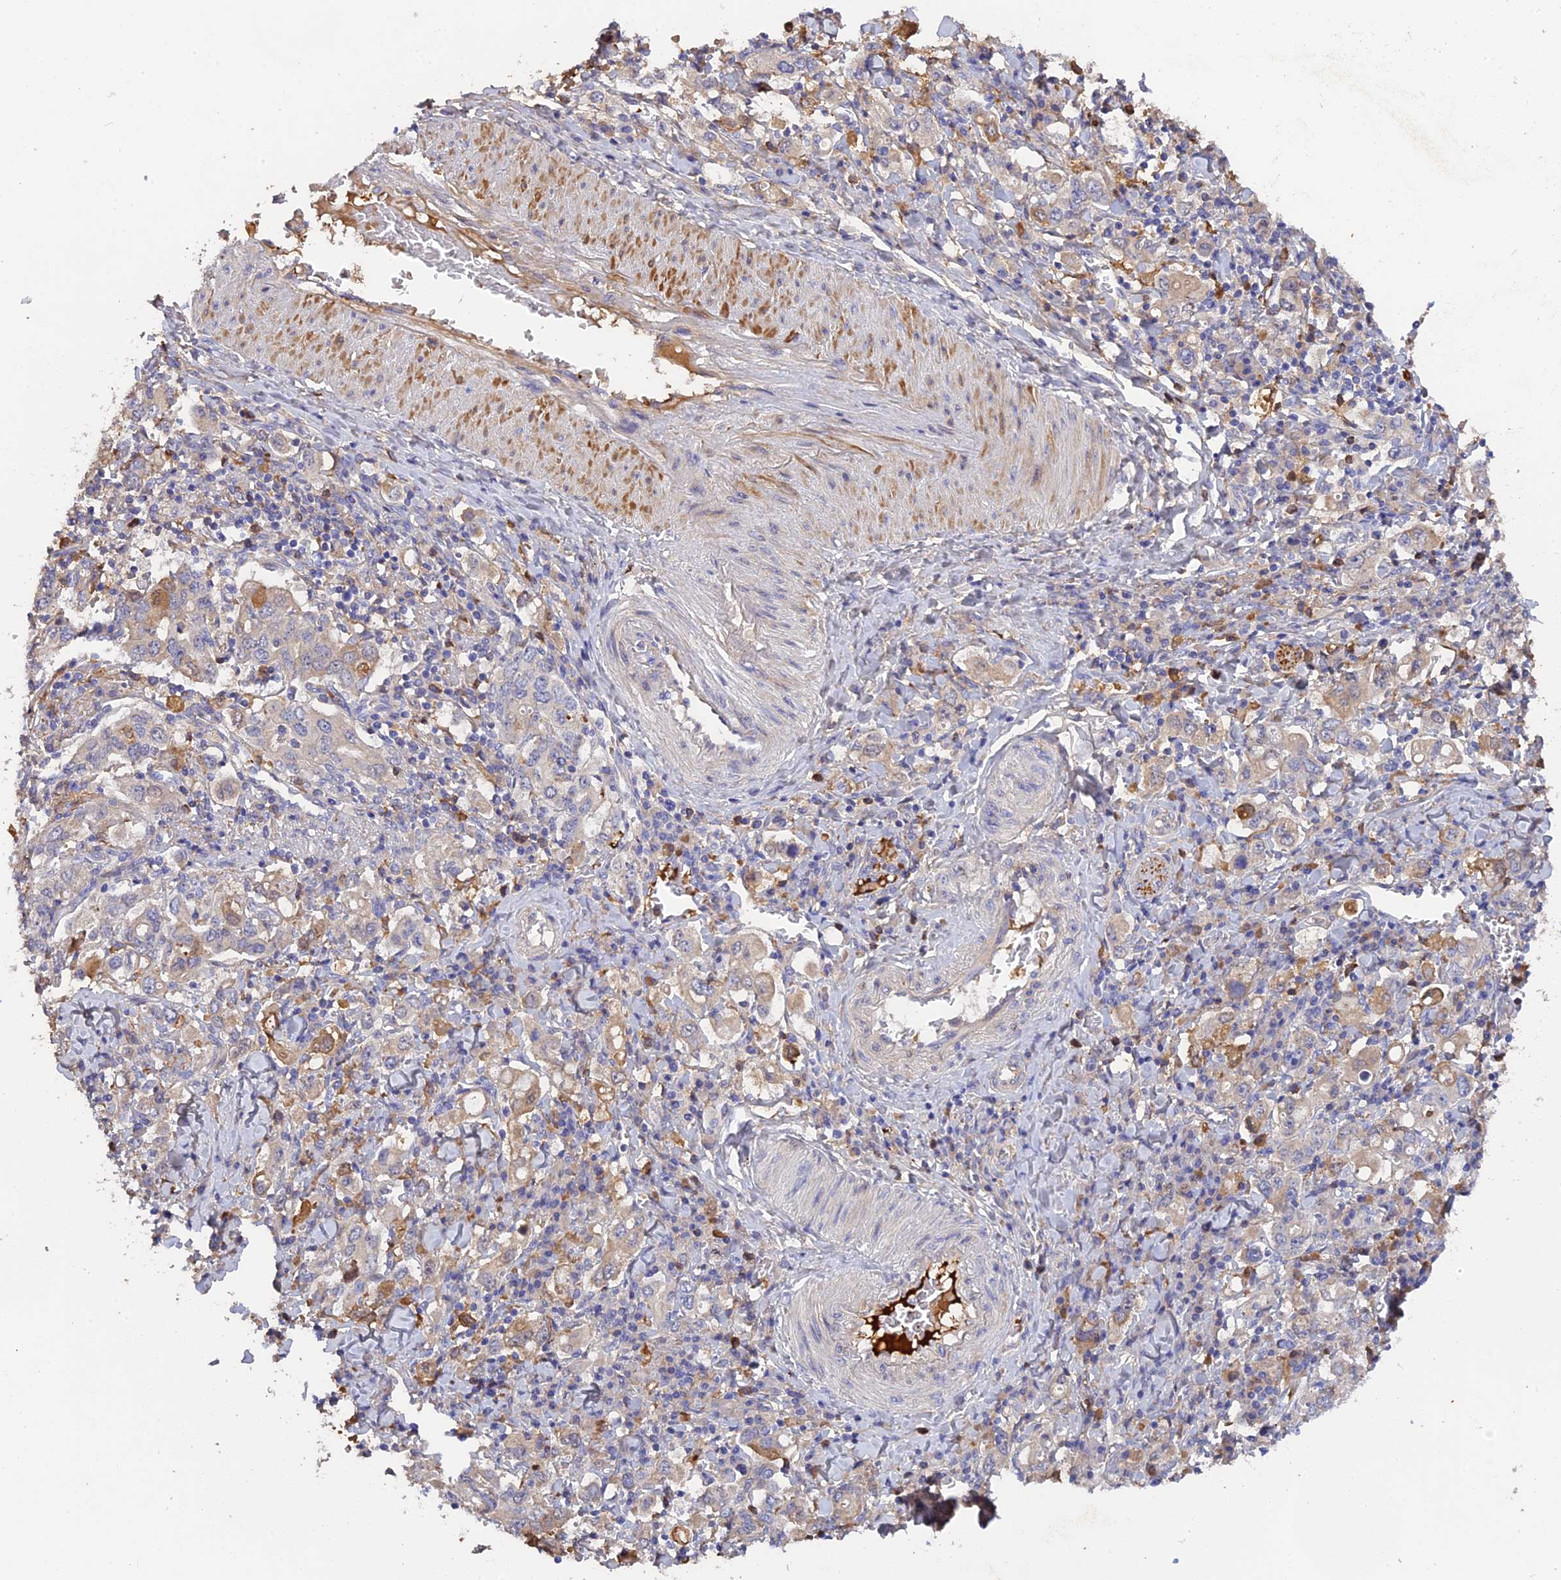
{"staining": {"intensity": "moderate", "quantity": "<25%", "location": "cytoplasmic/membranous"}, "tissue": "stomach cancer", "cell_type": "Tumor cells", "image_type": "cancer", "snomed": [{"axis": "morphology", "description": "Adenocarcinoma, NOS"}, {"axis": "topography", "description": "Stomach, upper"}], "caption": "A brown stain shows moderate cytoplasmic/membranous expression of a protein in stomach cancer (adenocarcinoma) tumor cells.", "gene": "PZP", "patient": {"sex": "male", "age": 62}}